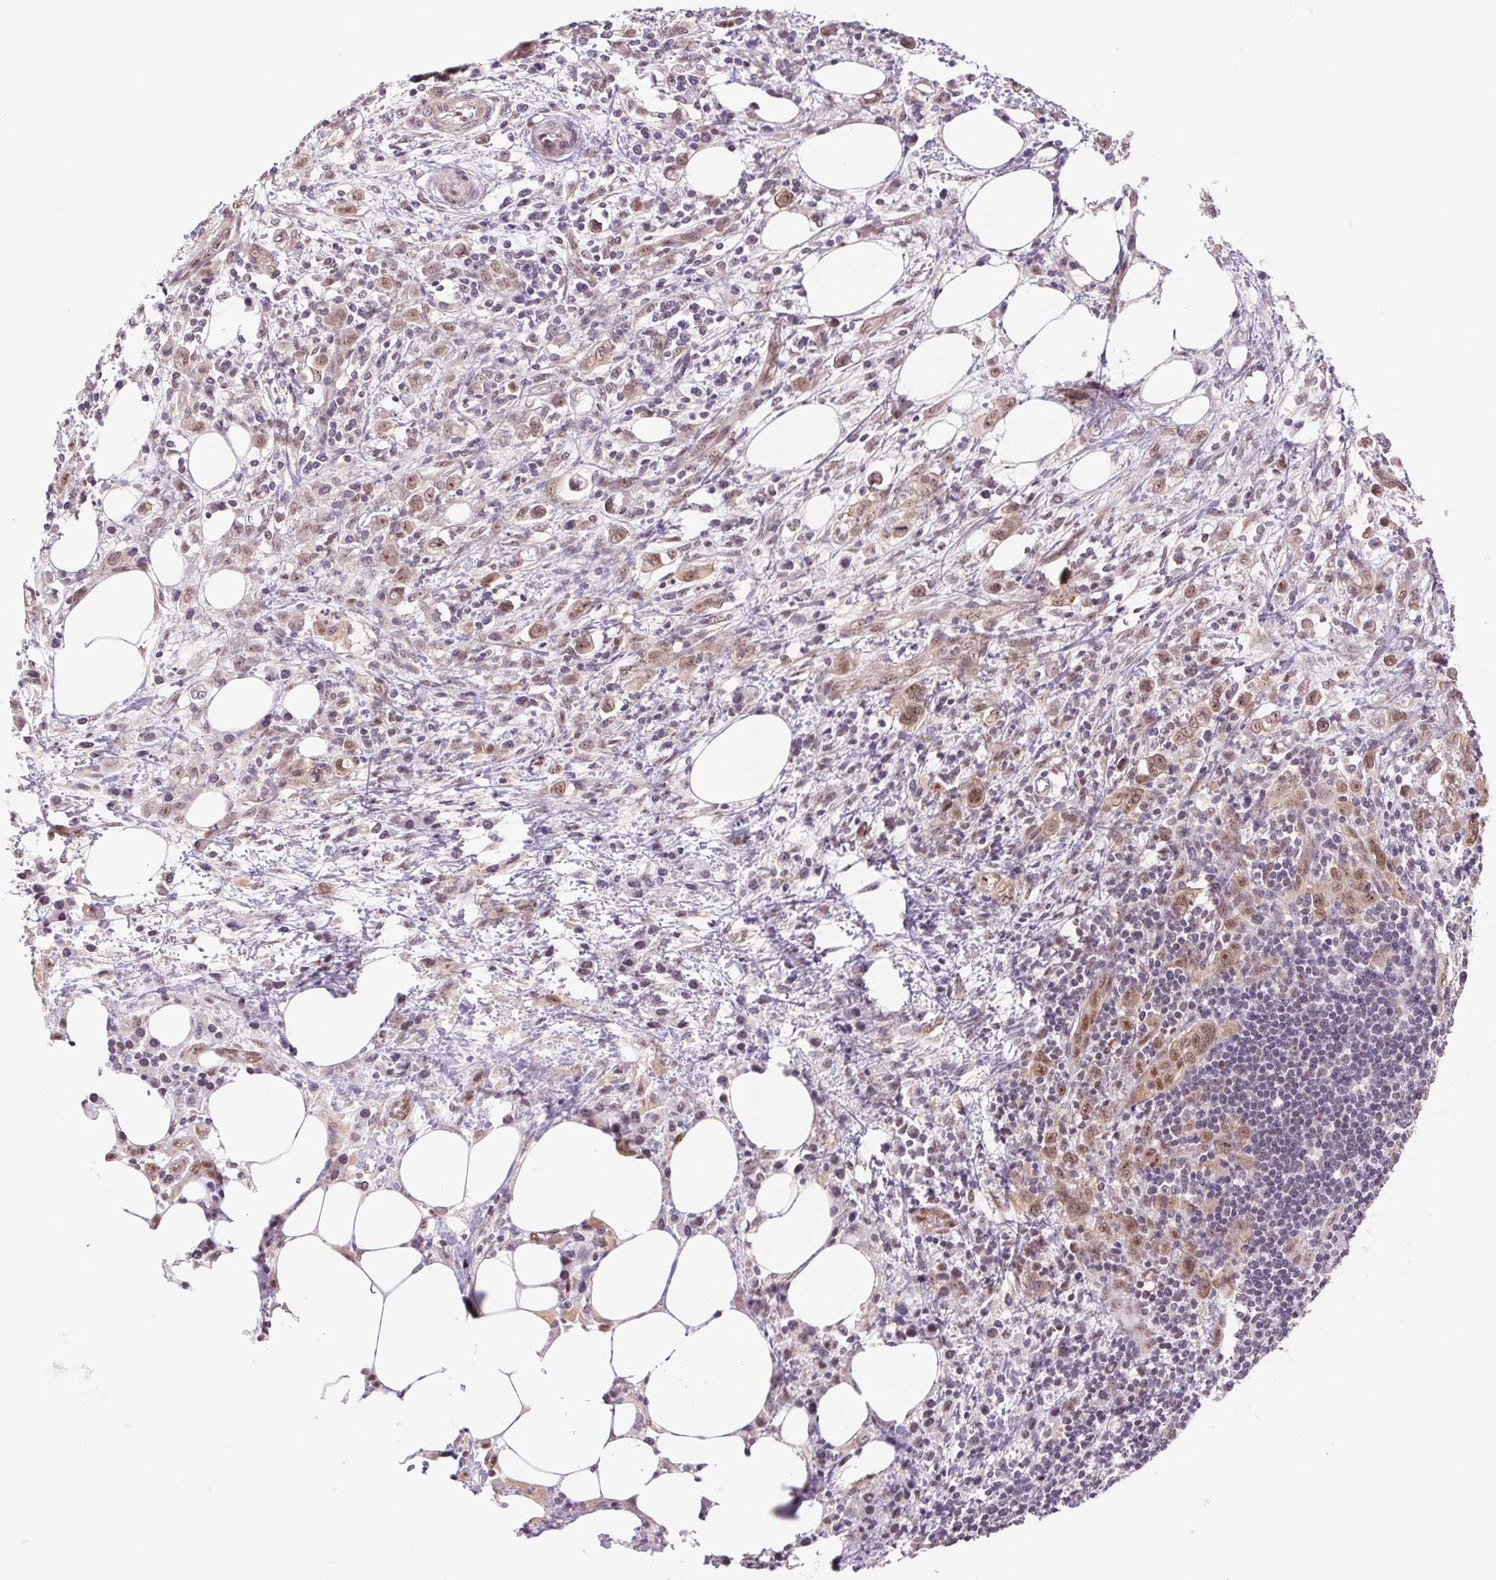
{"staining": {"intensity": "moderate", "quantity": ">75%", "location": "nuclear"}, "tissue": "stomach cancer", "cell_type": "Tumor cells", "image_type": "cancer", "snomed": [{"axis": "morphology", "description": "Adenocarcinoma, NOS"}, {"axis": "topography", "description": "Stomach, upper"}], "caption": "Immunohistochemistry (IHC) of human stomach cancer (adenocarcinoma) demonstrates medium levels of moderate nuclear staining in approximately >75% of tumor cells.", "gene": "CWC25", "patient": {"sex": "male", "age": 75}}